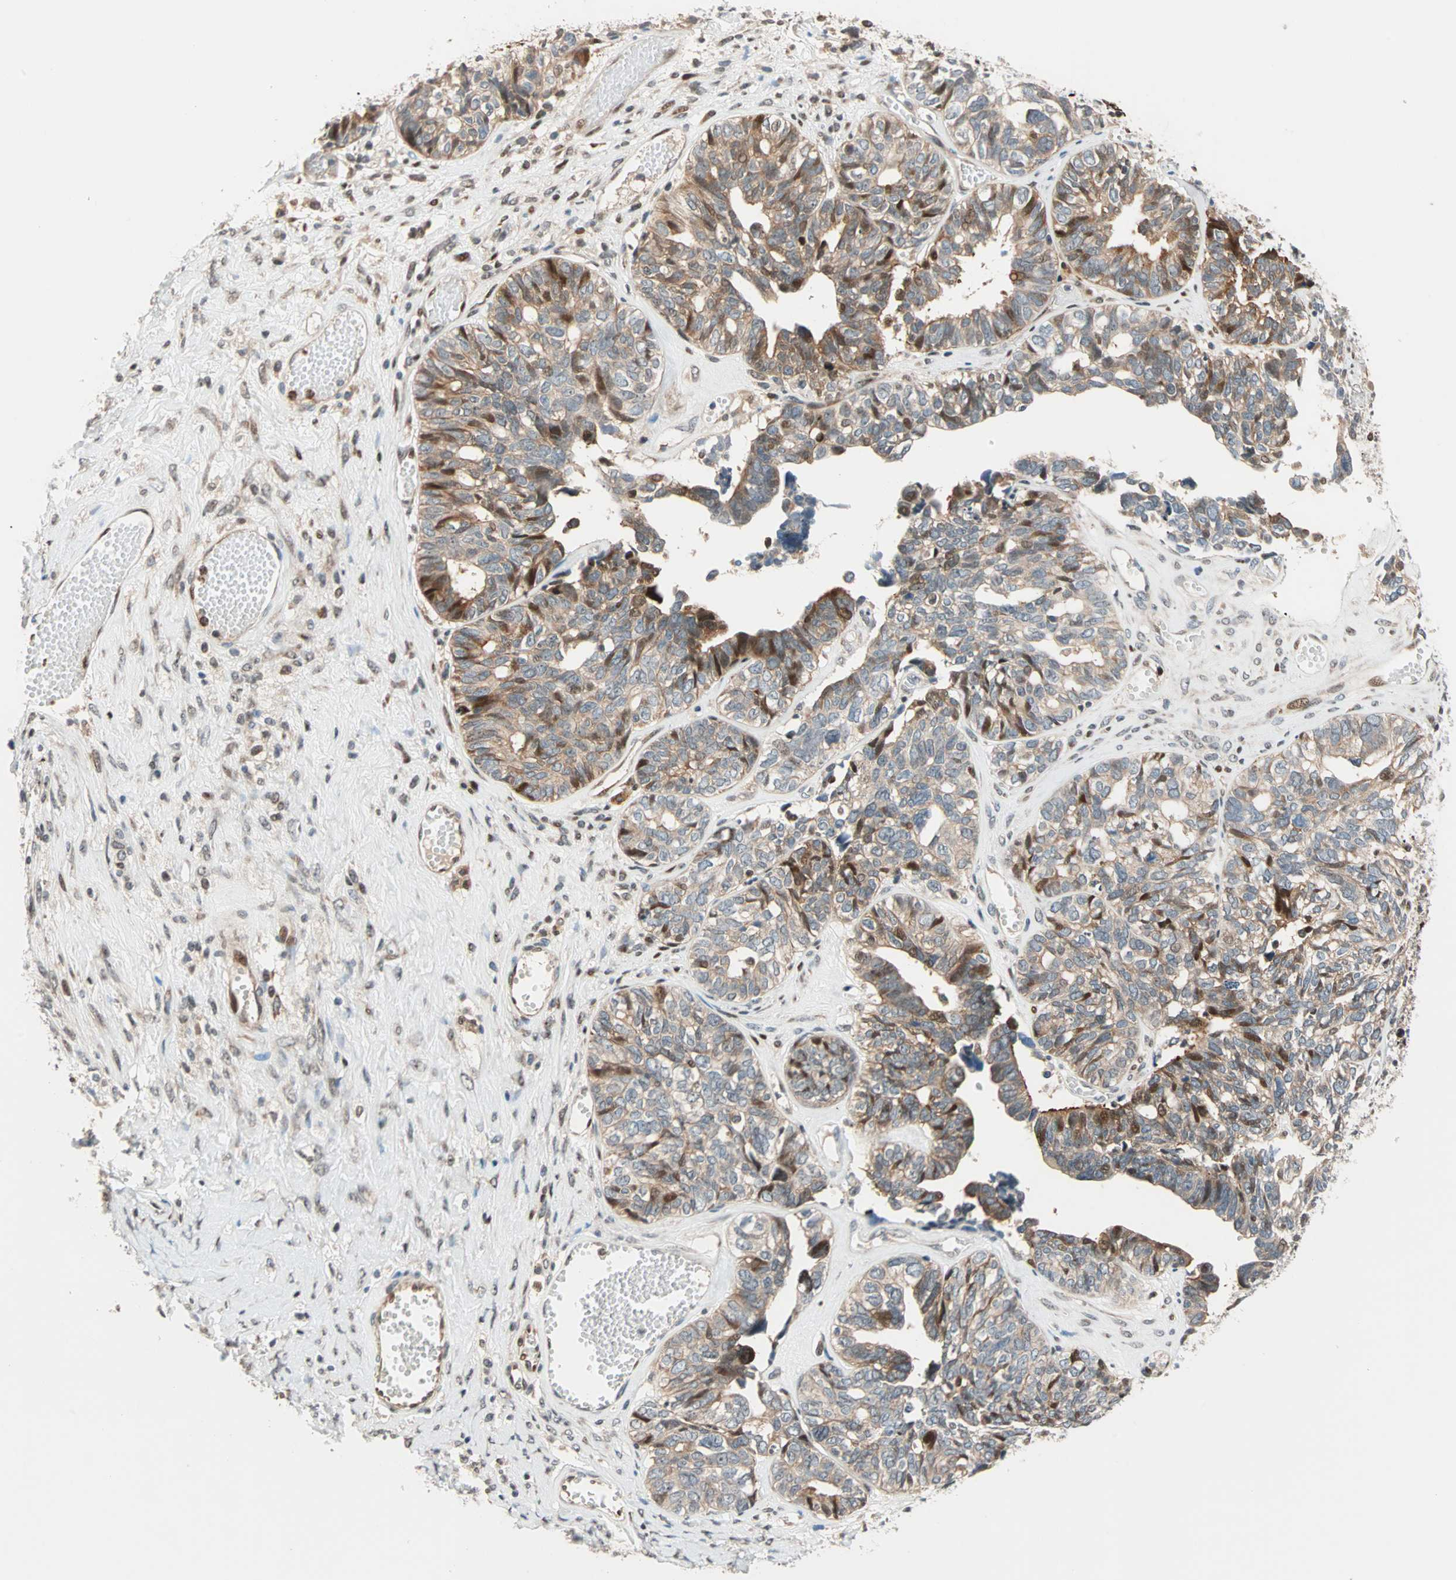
{"staining": {"intensity": "moderate", "quantity": "25%-75%", "location": "cytoplasmic/membranous,nuclear"}, "tissue": "ovarian cancer", "cell_type": "Tumor cells", "image_type": "cancer", "snomed": [{"axis": "morphology", "description": "Cystadenocarcinoma, serous, NOS"}, {"axis": "topography", "description": "Ovary"}], "caption": "A micrograph of human serous cystadenocarcinoma (ovarian) stained for a protein exhibits moderate cytoplasmic/membranous and nuclear brown staining in tumor cells.", "gene": "HECW1", "patient": {"sex": "female", "age": 79}}